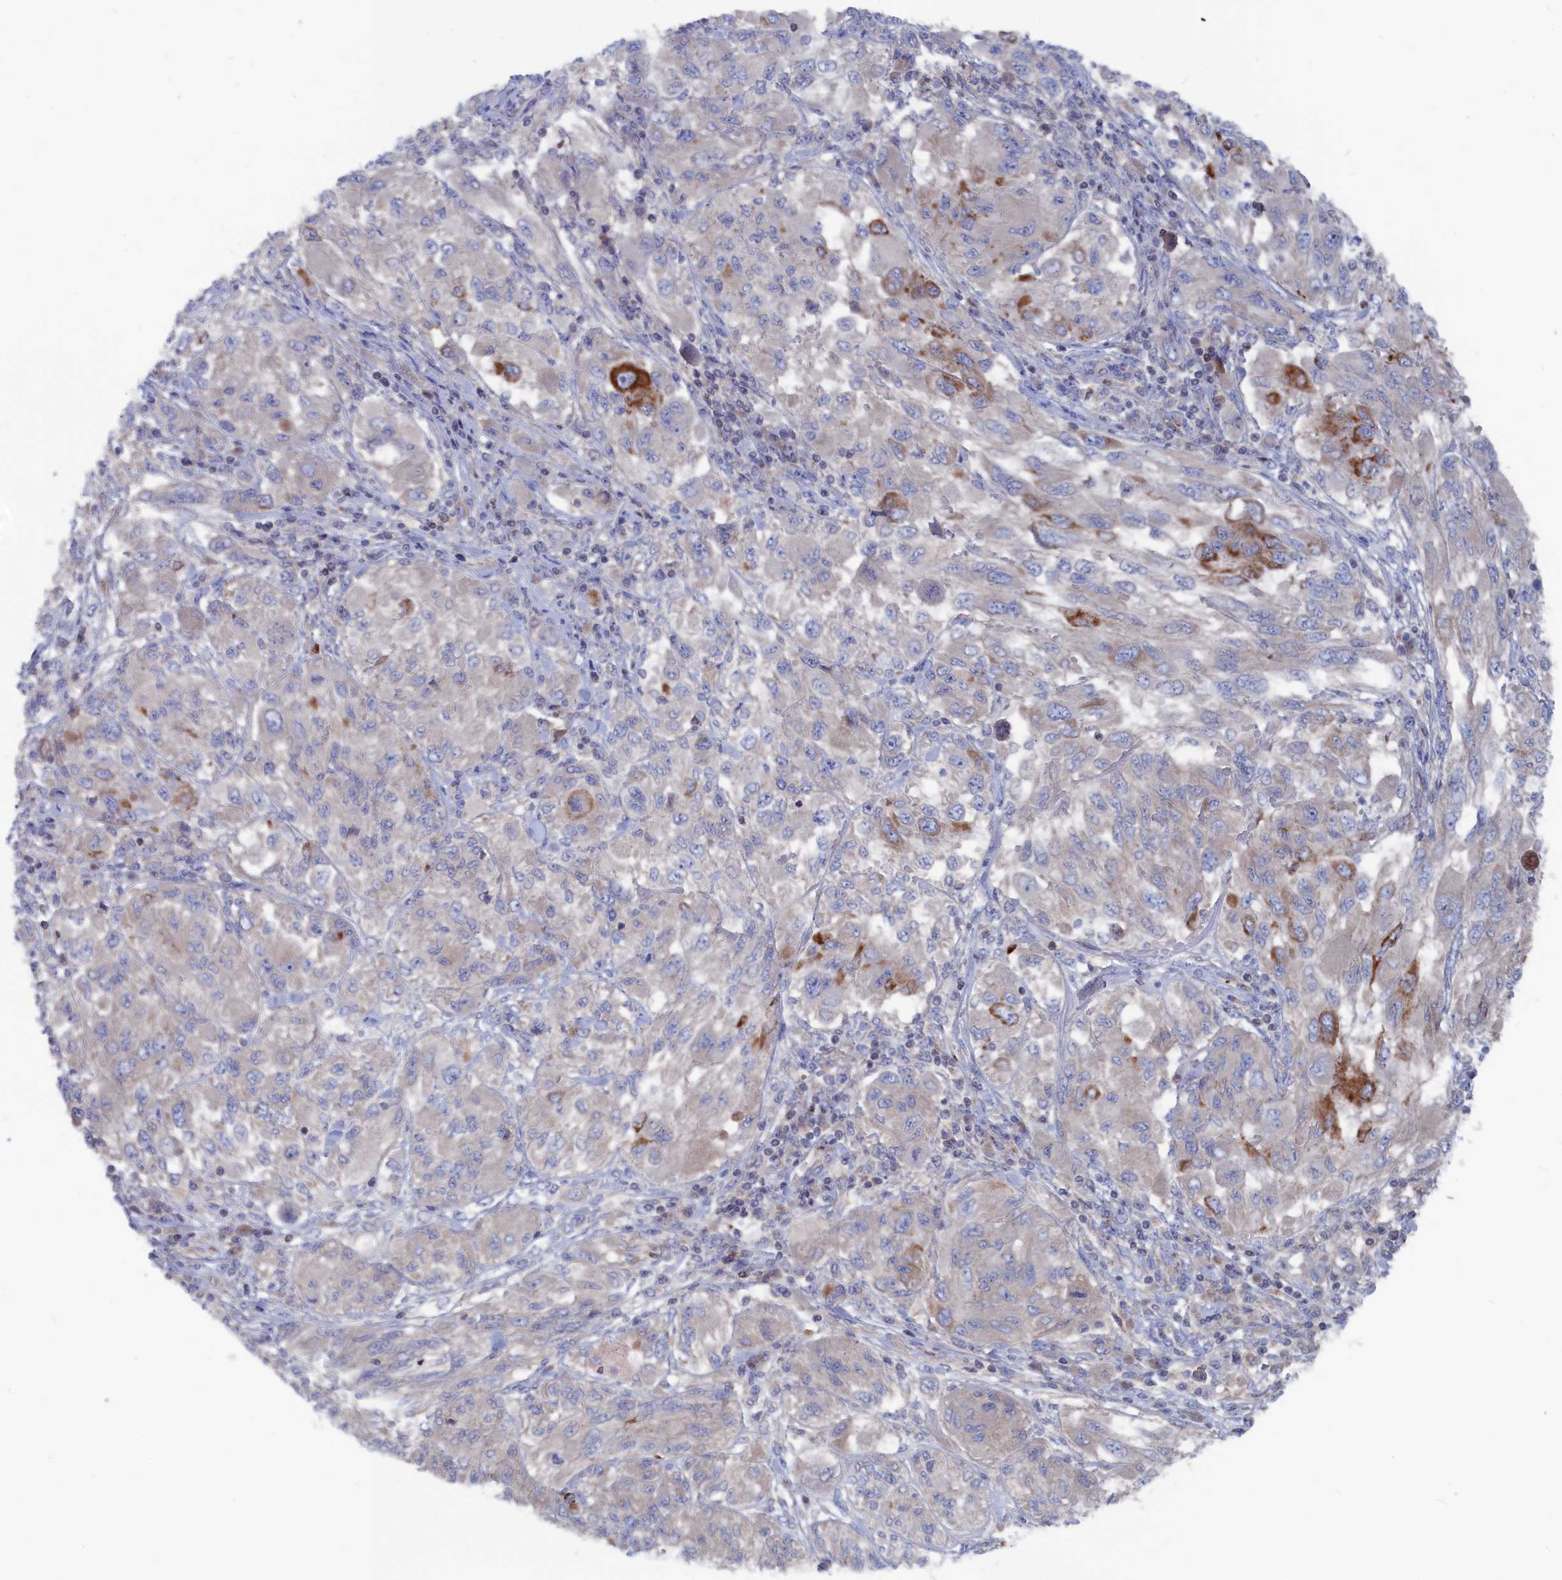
{"staining": {"intensity": "strong", "quantity": "<25%", "location": "cytoplasmic/membranous"}, "tissue": "melanoma", "cell_type": "Tumor cells", "image_type": "cancer", "snomed": [{"axis": "morphology", "description": "Malignant melanoma, NOS"}, {"axis": "topography", "description": "Skin"}], "caption": "Protein expression analysis of melanoma reveals strong cytoplasmic/membranous expression in approximately <25% of tumor cells. Using DAB (3,3'-diaminobenzidine) (brown) and hematoxylin (blue) stains, captured at high magnification using brightfield microscopy.", "gene": "CEND1", "patient": {"sex": "female", "age": 91}}